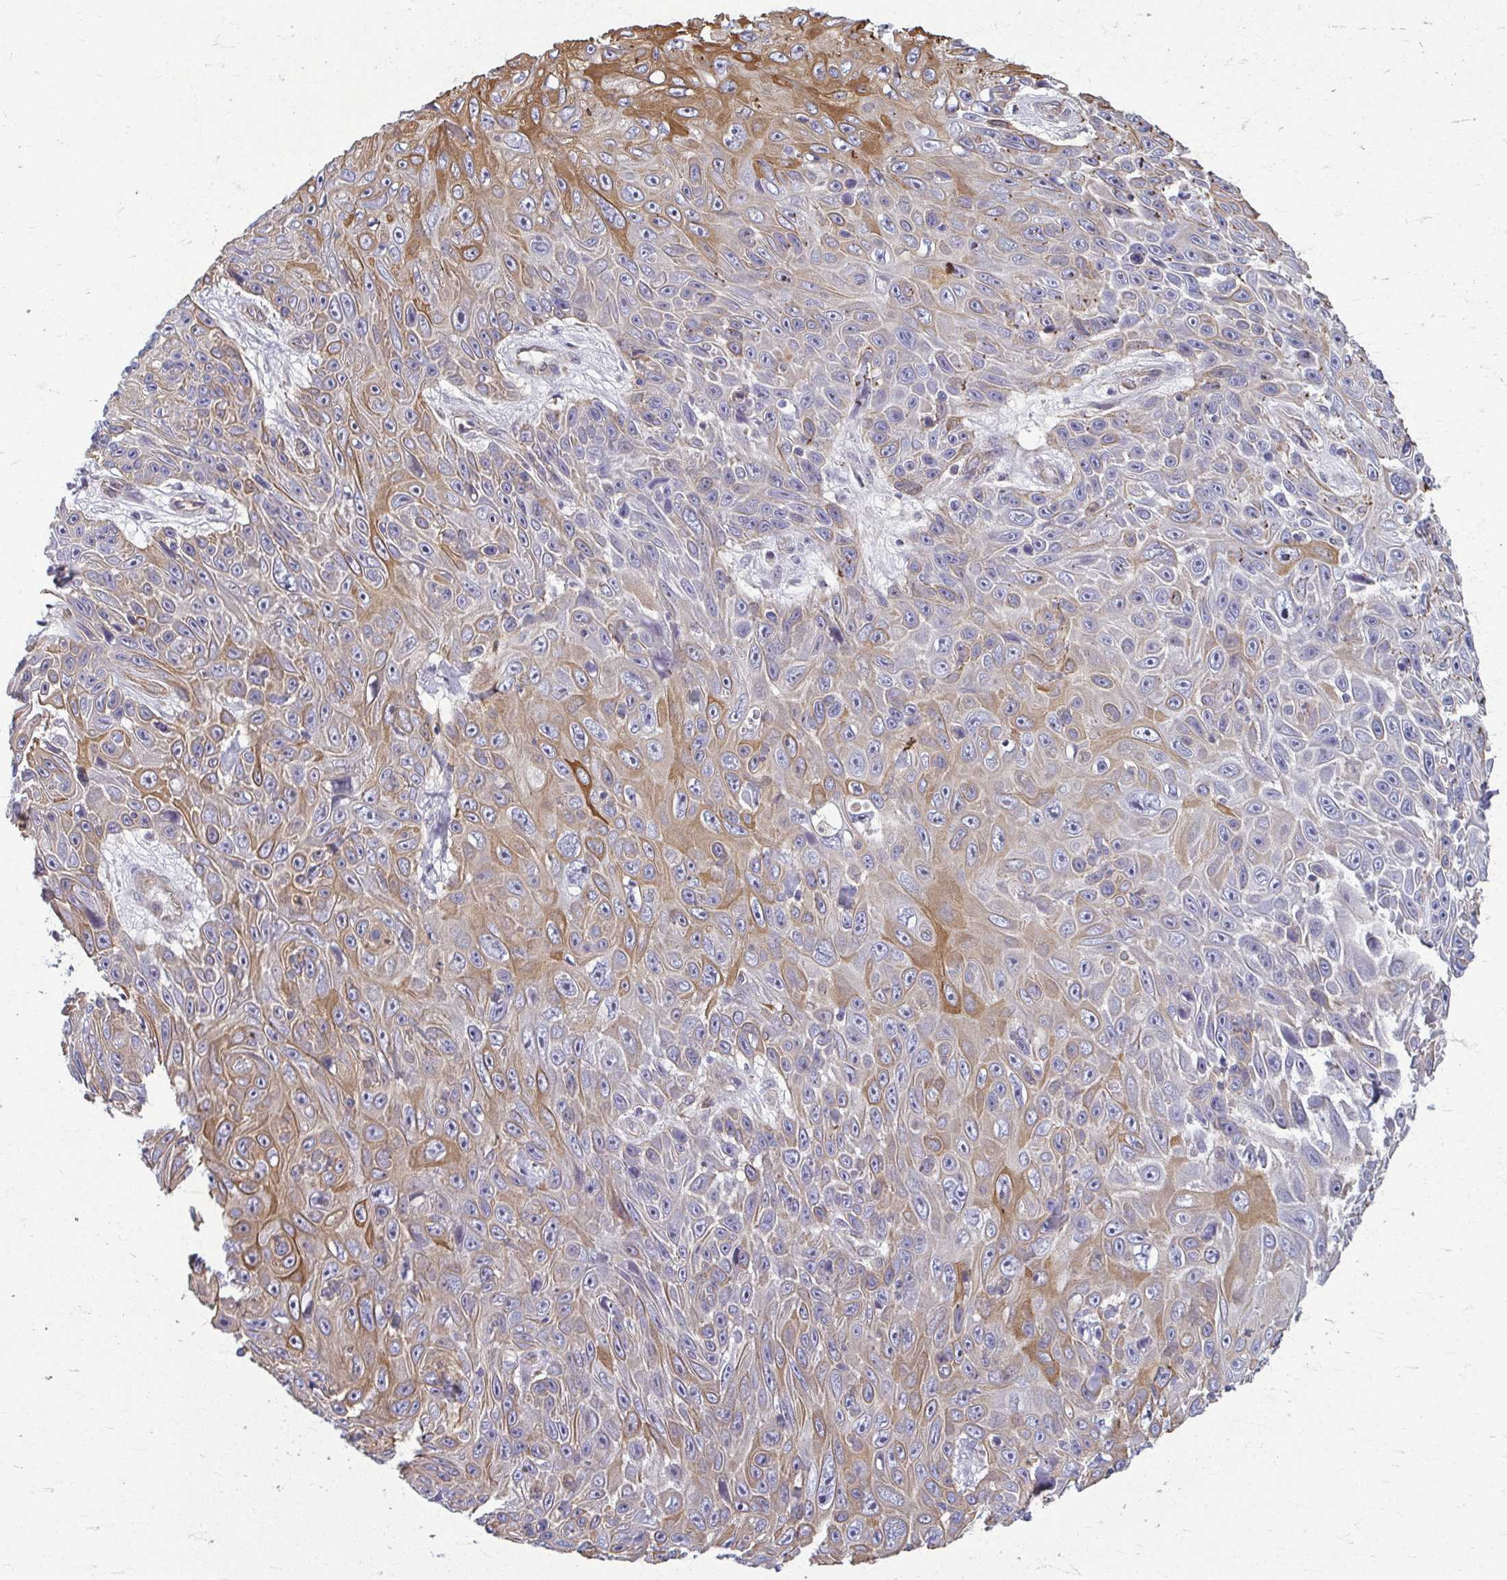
{"staining": {"intensity": "moderate", "quantity": "25%-75%", "location": "cytoplasmic/membranous"}, "tissue": "skin cancer", "cell_type": "Tumor cells", "image_type": "cancer", "snomed": [{"axis": "morphology", "description": "Squamous cell carcinoma, NOS"}, {"axis": "topography", "description": "Skin"}], "caption": "This image reveals IHC staining of skin cancer, with medium moderate cytoplasmic/membranous staining in about 25%-75% of tumor cells.", "gene": "EID2B", "patient": {"sex": "male", "age": 82}}